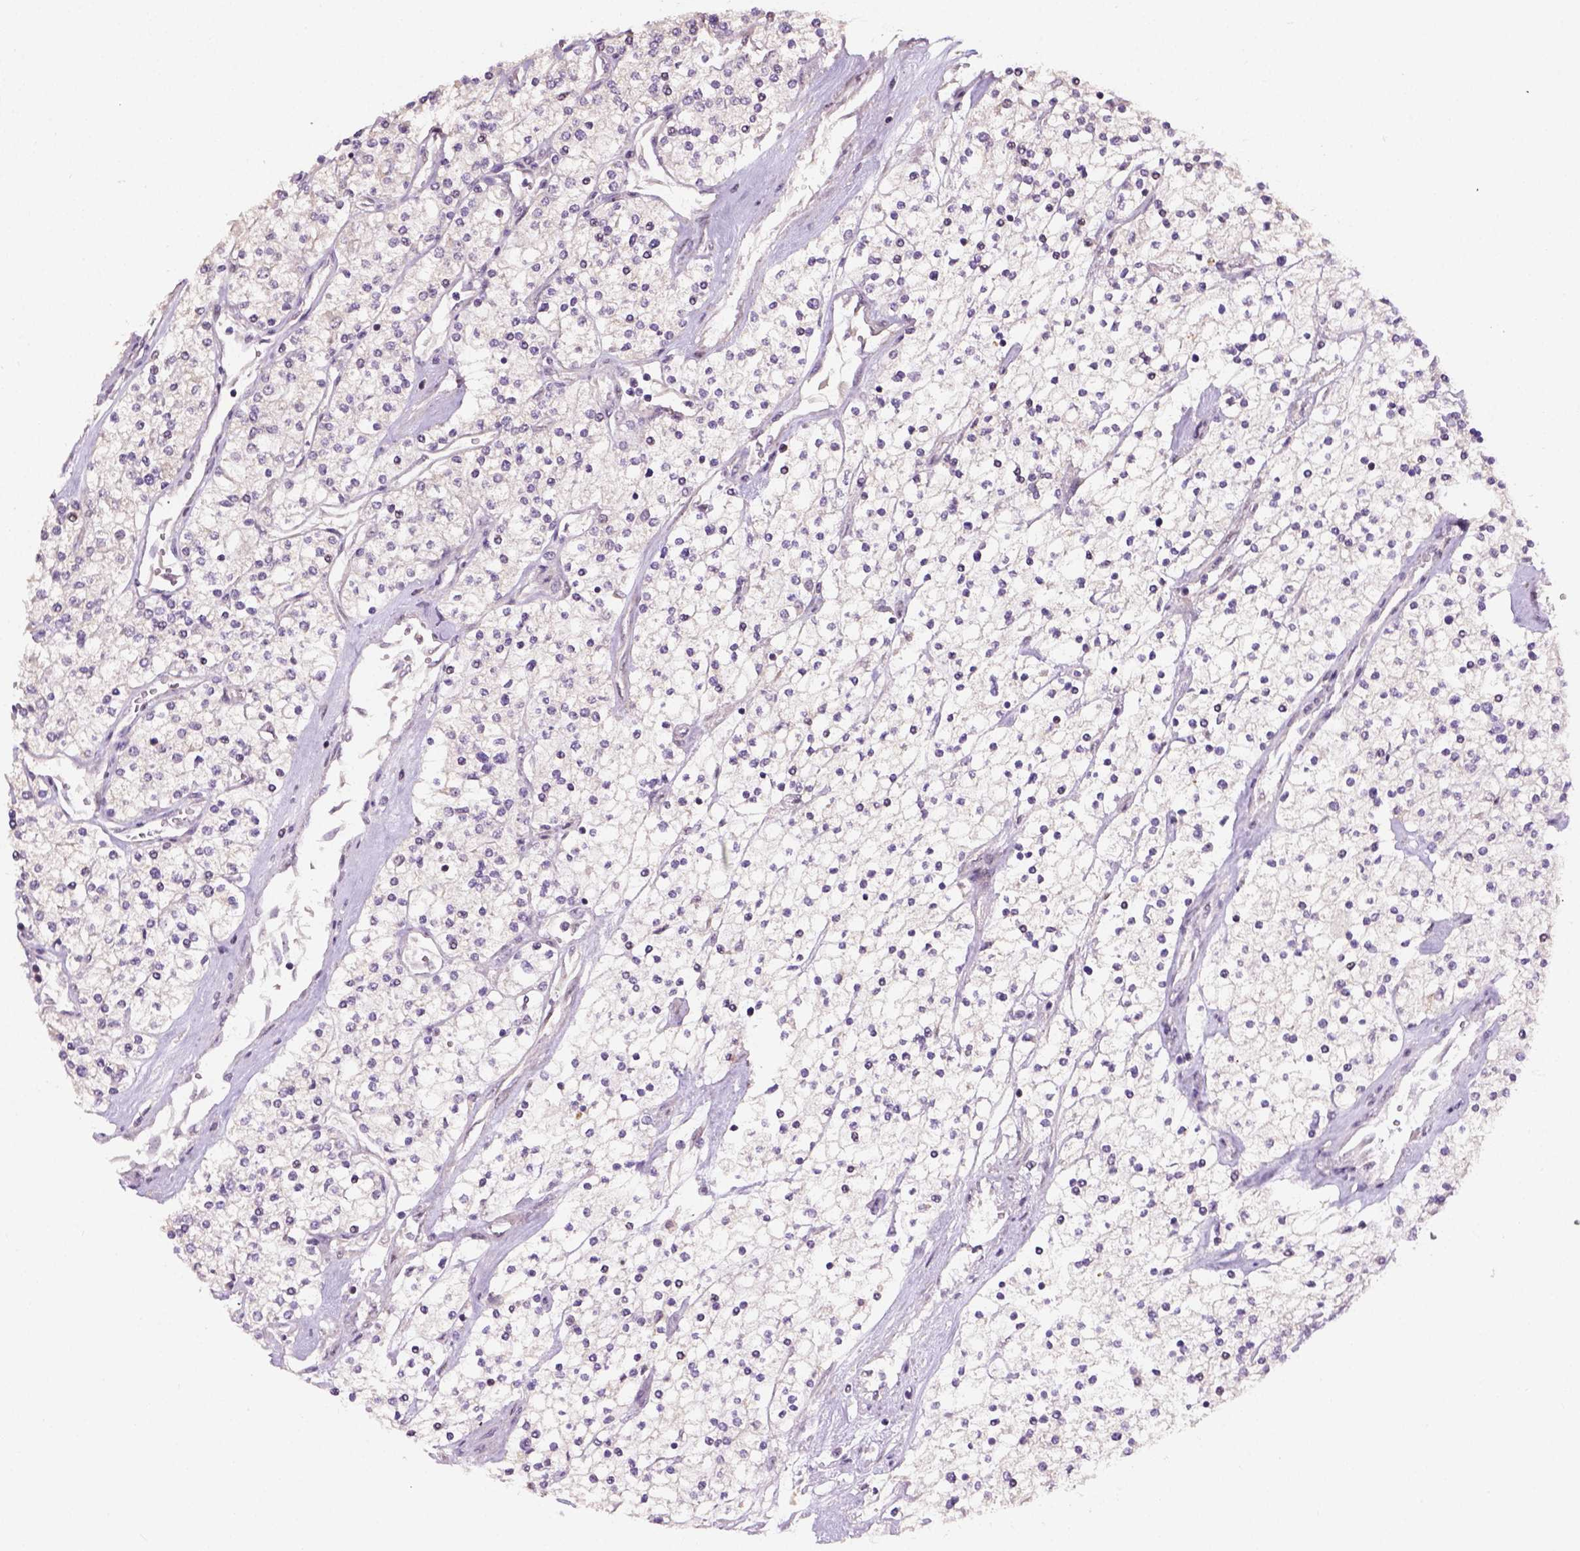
{"staining": {"intensity": "negative", "quantity": "none", "location": "none"}, "tissue": "renal cancer", "cell_type": "Tumor cells", "image_type": "cancer", "snomed": [{"axis": "morphology", "description": "Adenocarcinoma, NOS"}, {"axis": "topography", "description": "Kidney"}], "caption": "IHC photomicrograph of neoplastic tissue: human renal adenocarcinoma stained with DAB (3,3'-diaminobenzidine) displays no significant protein expression in tumor cells.", "gene": "DDX50", "patient": {"sex": "male", "age": 80}}